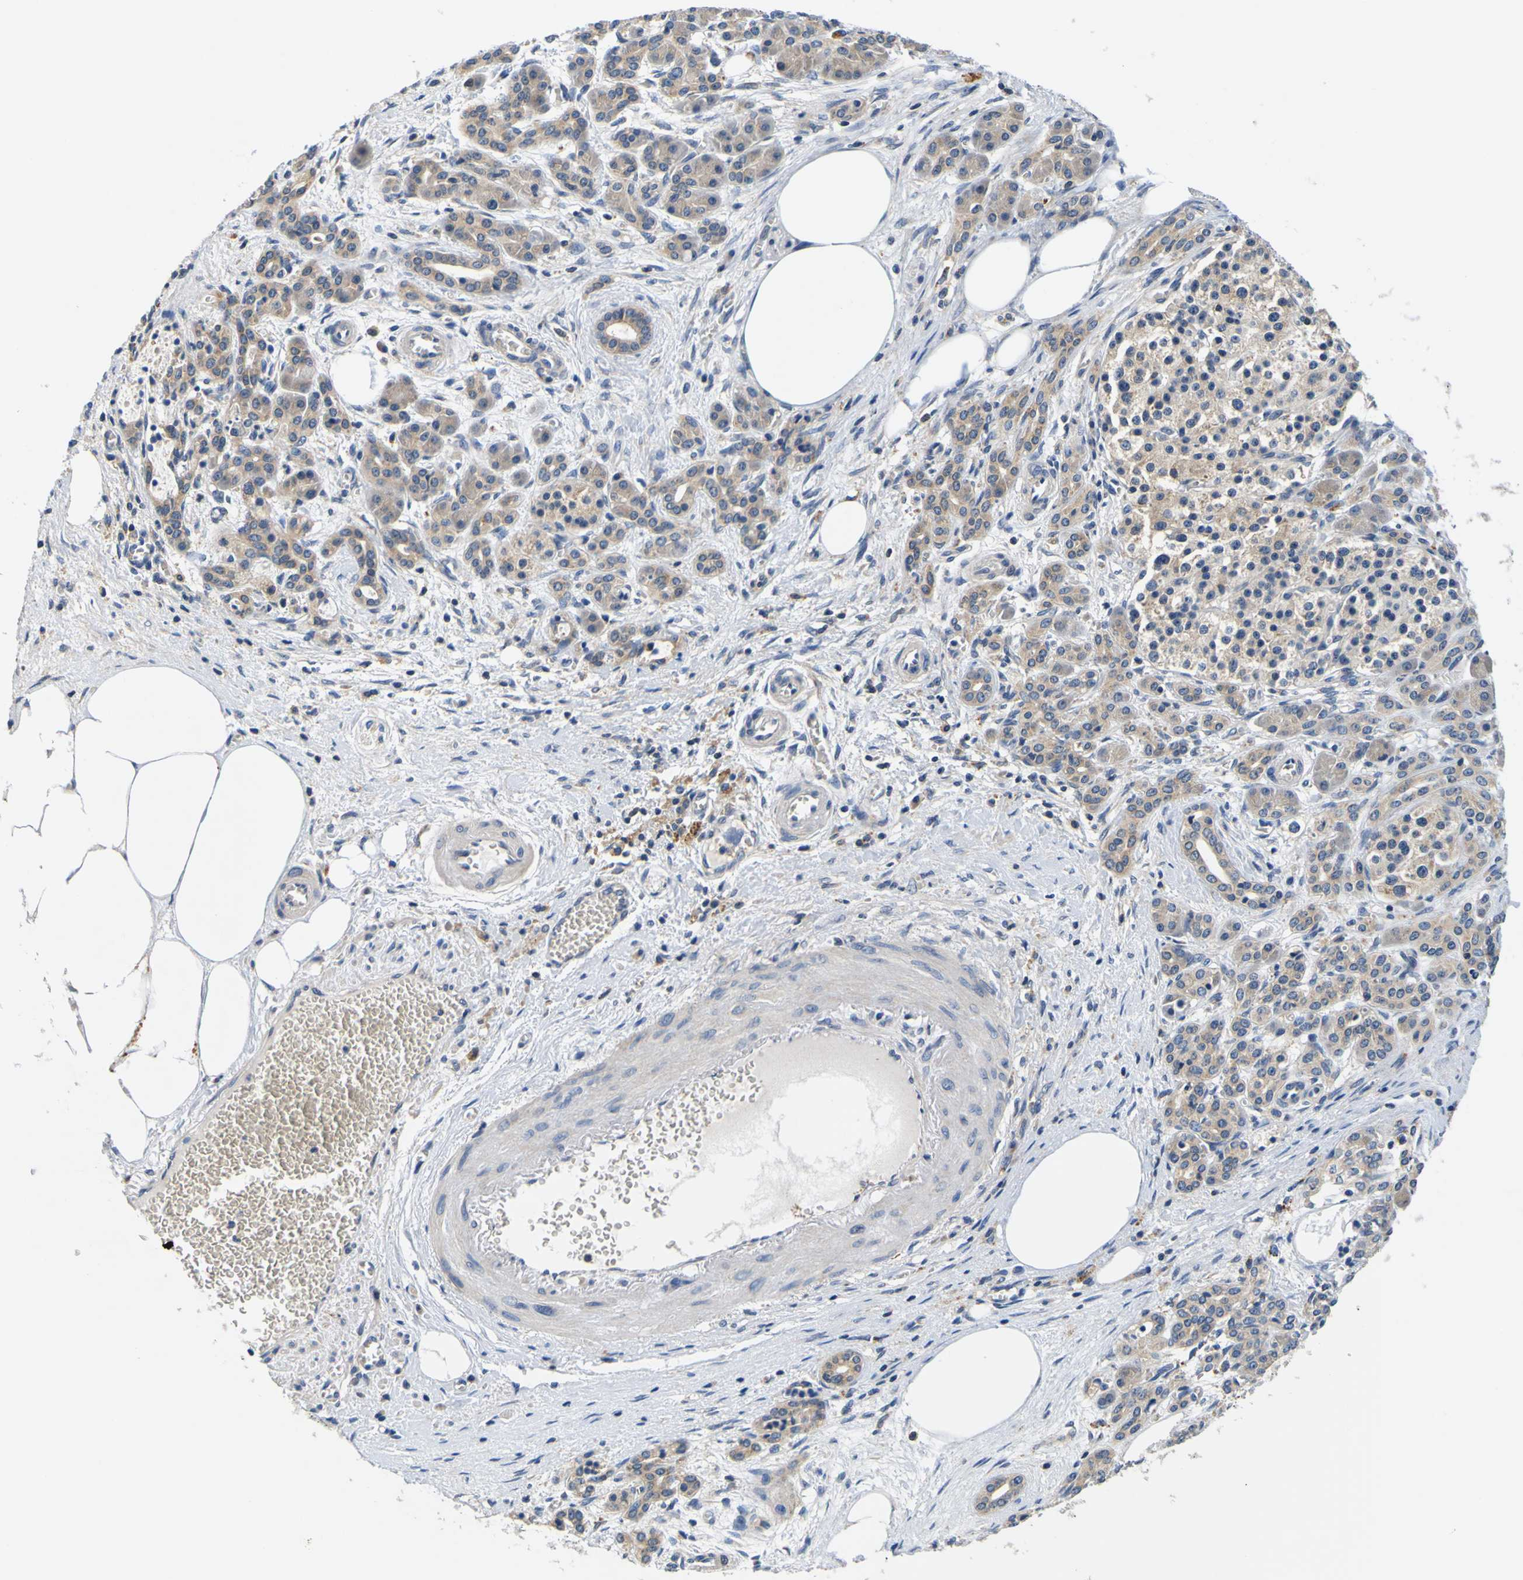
{"staining": {"intensity": "weak", "quantity": ">75%", "location": "cytoplasmic/membranous"}, "tissue": "pancreatic cancer", "cell_type": "Tumor cells", "image_type": "cancer", "snomed": [{"axis": "morphology", "description": "Adenocarcinoma, NOS"}, {"axis": "topography", "description": "Pancreas"}], "caption": "Pancreatic adenocarcinoma tissue shows weak cytoplasmic/membranous expression in approximately >75% of tumor cells, visualized by immunohistochemistry.", "gene": "TNIK", "patient": {"sex": "female", "age": 70}}